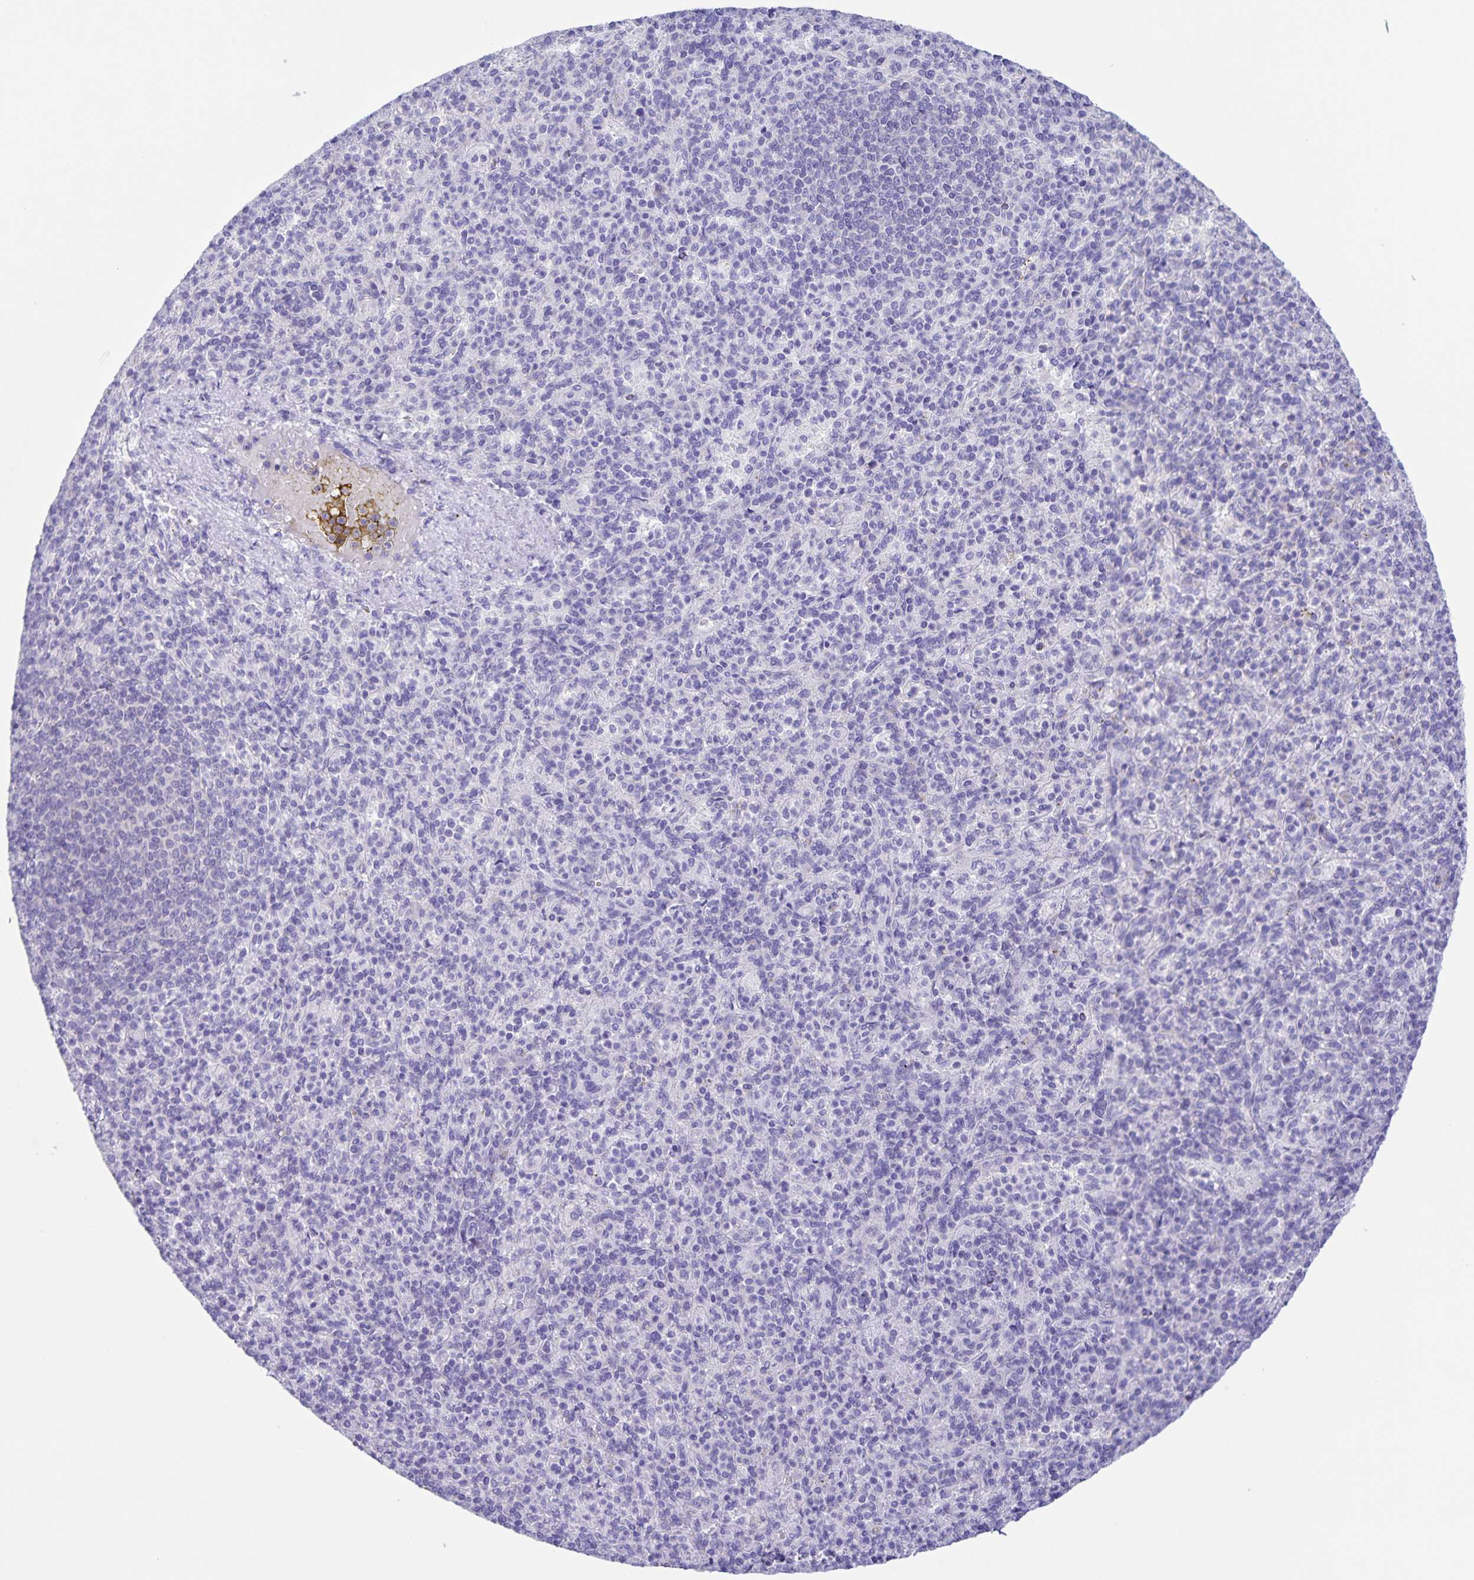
{"staining": {"intensity": "negative", "quantity": "none", "location": "none"}, "tissue": "spleen", "cell_type": "Cells in red pulp", "image_type": "normal", "snomed": [{"axis": "morphology", "description": "Normal tissue, NOS"}, {"axis": "topography", "description": "Spleen"}], "caption": "High magnification brightfield microscopy of unremarkable spleen stained with DAB (brown) and counterstained with hematoxylin (blue): cells in red pulp show no significant expression.", "gene": "CAPSL", "patient": {"sex": "female", "age": 74}}